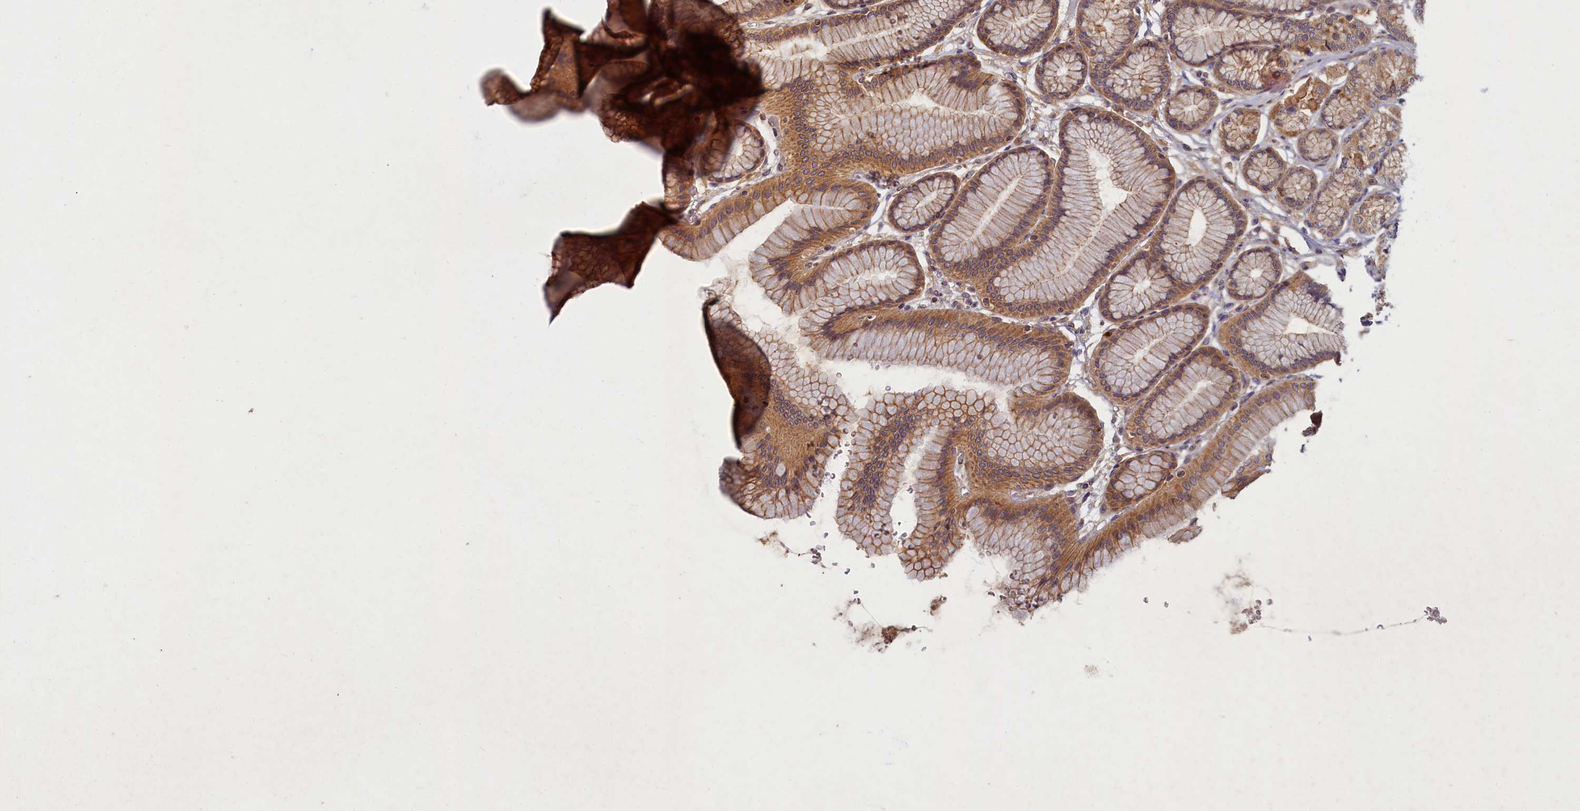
{"staining": {"intensity": "moderate", "quantity": ">75%", "location": "cytoplasmic/membranous"}, "tissue": "stomach", "cell_type": "Glandular cells", "image_type": "normal", "snomed": [{"axis": "morphology", "description": "Normal tissue, NOS"}, {"axis": "morphology", "description": "Adenocarcinoma, NOS"}, {"axis": "morphology", "description": "Adenocarcinoma, High grade"}, {"axis": "topography", "description": "Stomach, upper"}, {"axis": "topography", "description": "Stomach"}], "caption": "Moderate cytoplasmic/membranous staining is identified in approximately >75% of glandular cells in benign stomach. (DAB IHC with brightfield microscopy, high magnification).", "gene": "BICD1", "patient": {"sex": "female", "age": 65}}